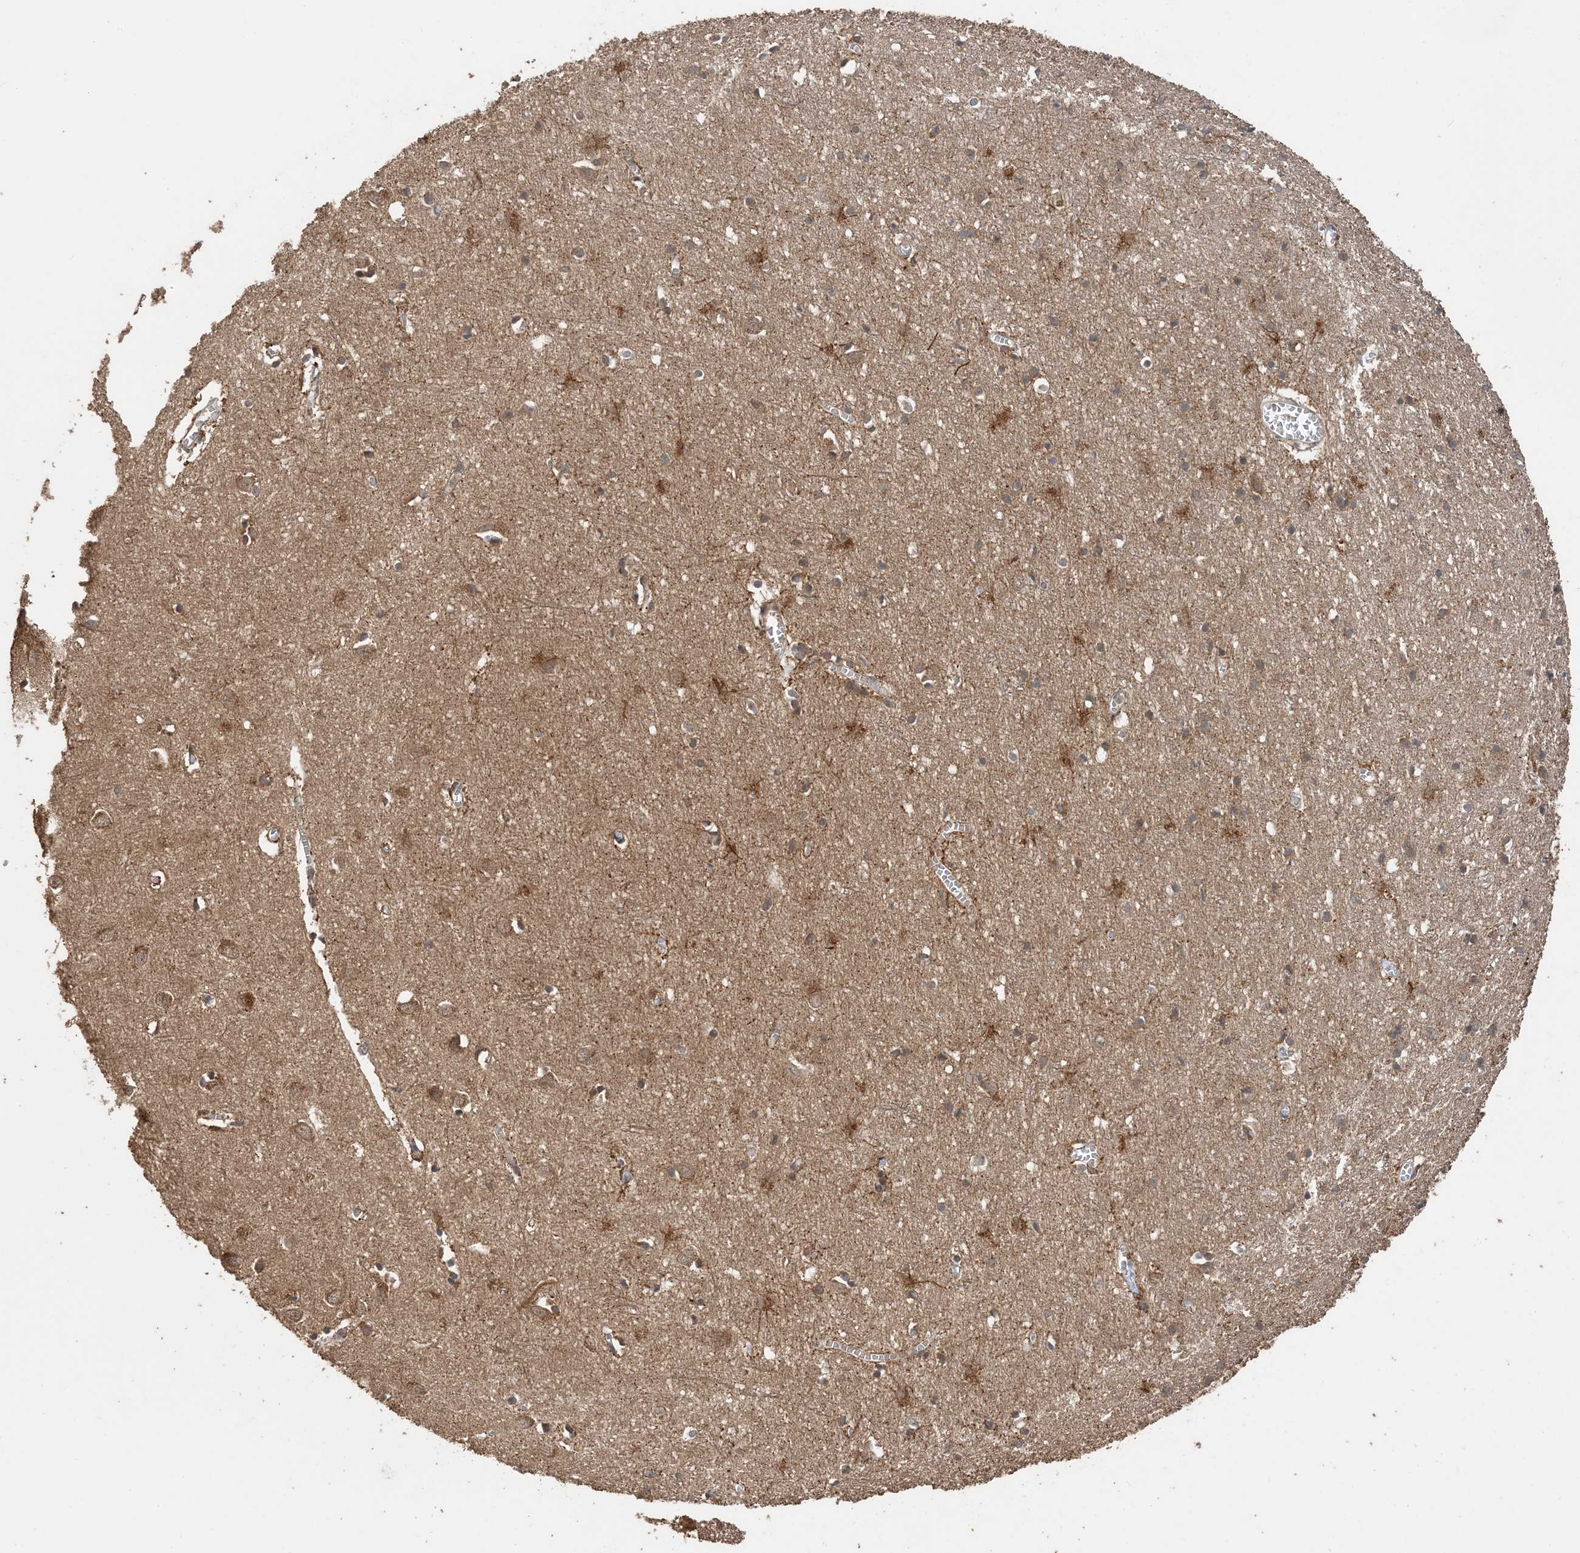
{"staining": {"intensity": "weak", "quantity": "25%-75%", "location": "cytoplasmic/membranous"}, "tissue": "cerebral cortex", "cell_type": "Endothelial cells", "image_type": "normal", "snomed": [{"axis": "morphology", "description": "Normal tissue, NOS"}, {"axis": "topography", "description": "Cerebral cortex"}], "caption": "Endothelial cells display low levels of weak cytoplasmic/membranous positivity in approximately 25%-75% of cells in benign human cerebral cortex.", "gene": "ATP13A2", "patient": {"sex": "female", "age": 64}}